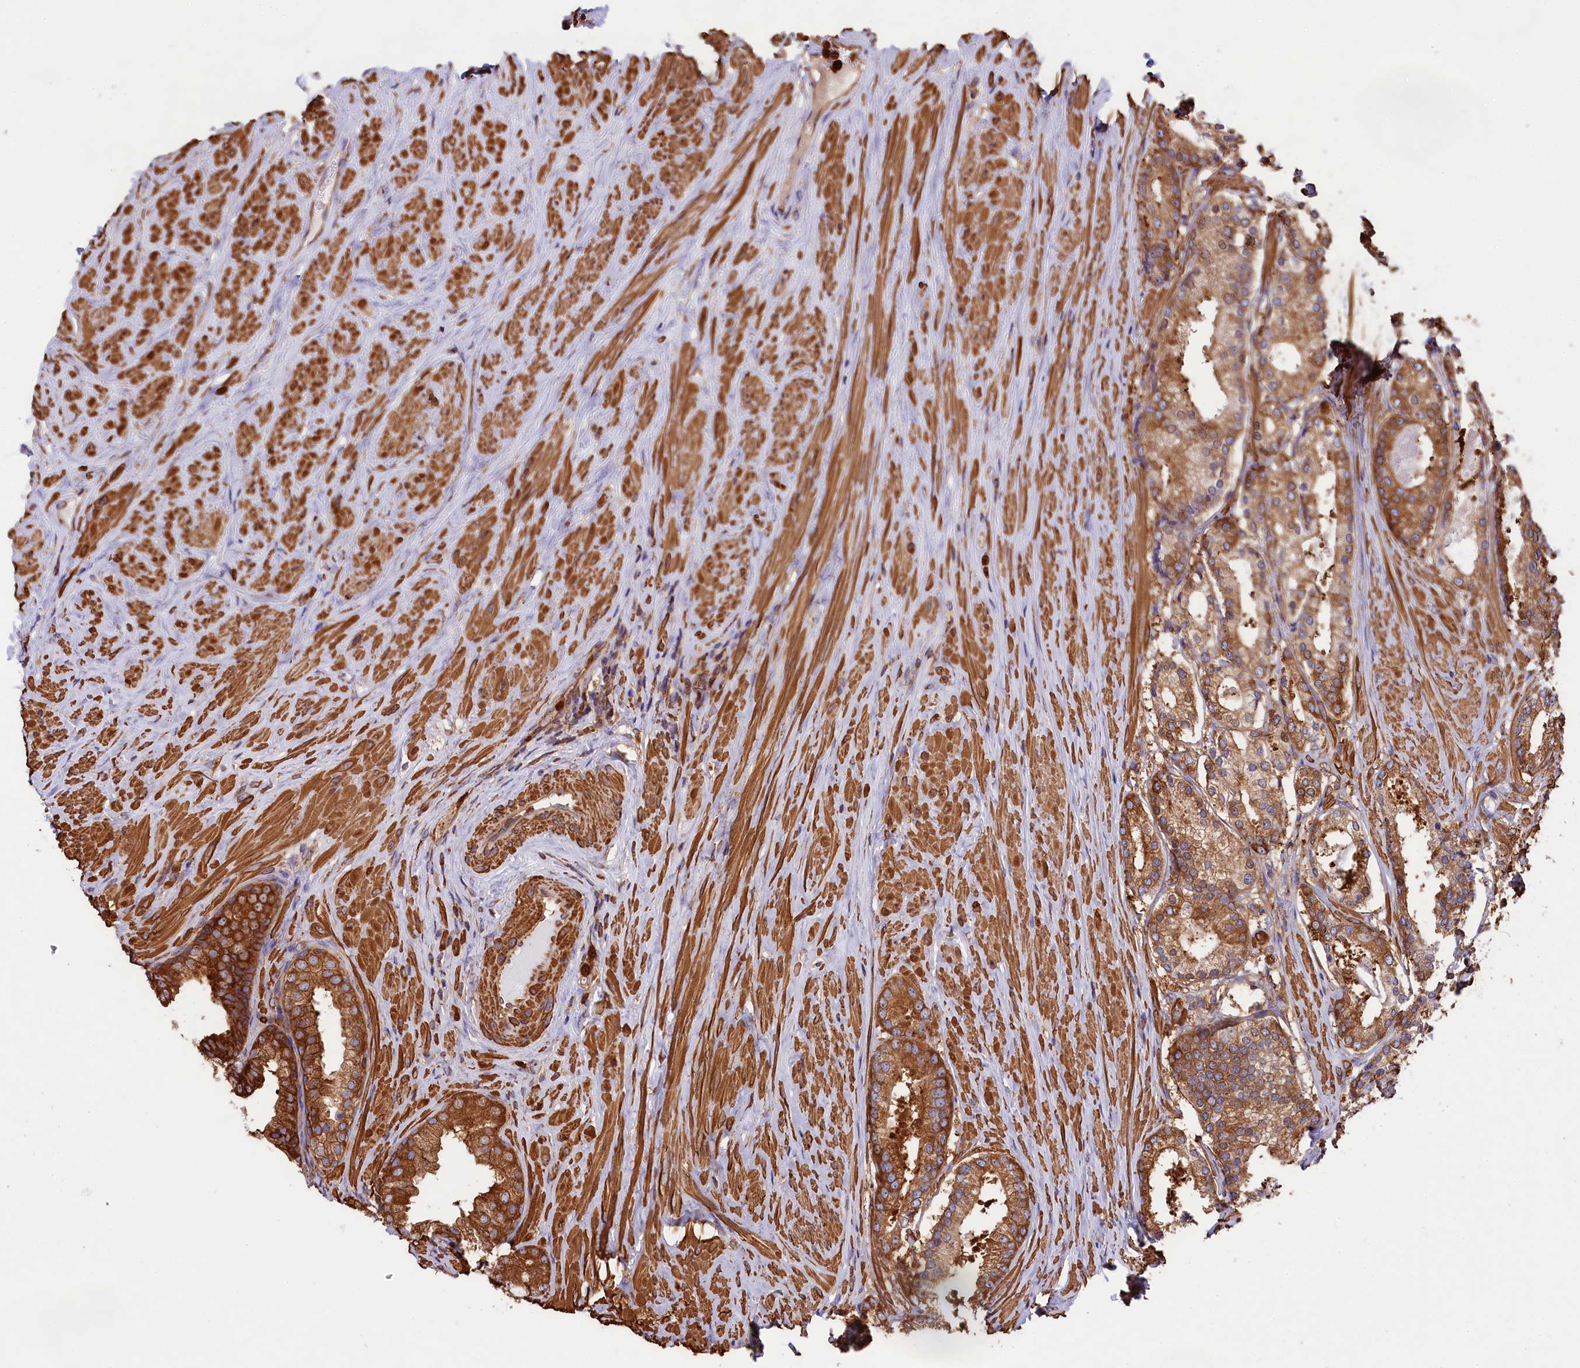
{"staining": {"intensity": "strong", "quantity": ">75%", "location": "cytoplasmic/membranous"}, "tissue": "prostate cancer", "cell_type": "Tumor cells", "image_type": "cancer", "snomed": [{"axis": "morphology", "description": "Adenocarcinoma, Low grade"}, {"axis": "topography", "description": "Prostate"}], "caption": "Tumor cells exhibit high levels of strong cytoplasmic/membranous staining in approximately >75% of cells in prostate cancer.", "gene": "GYS1", "patient": {"sex": "male", "age": 68}}